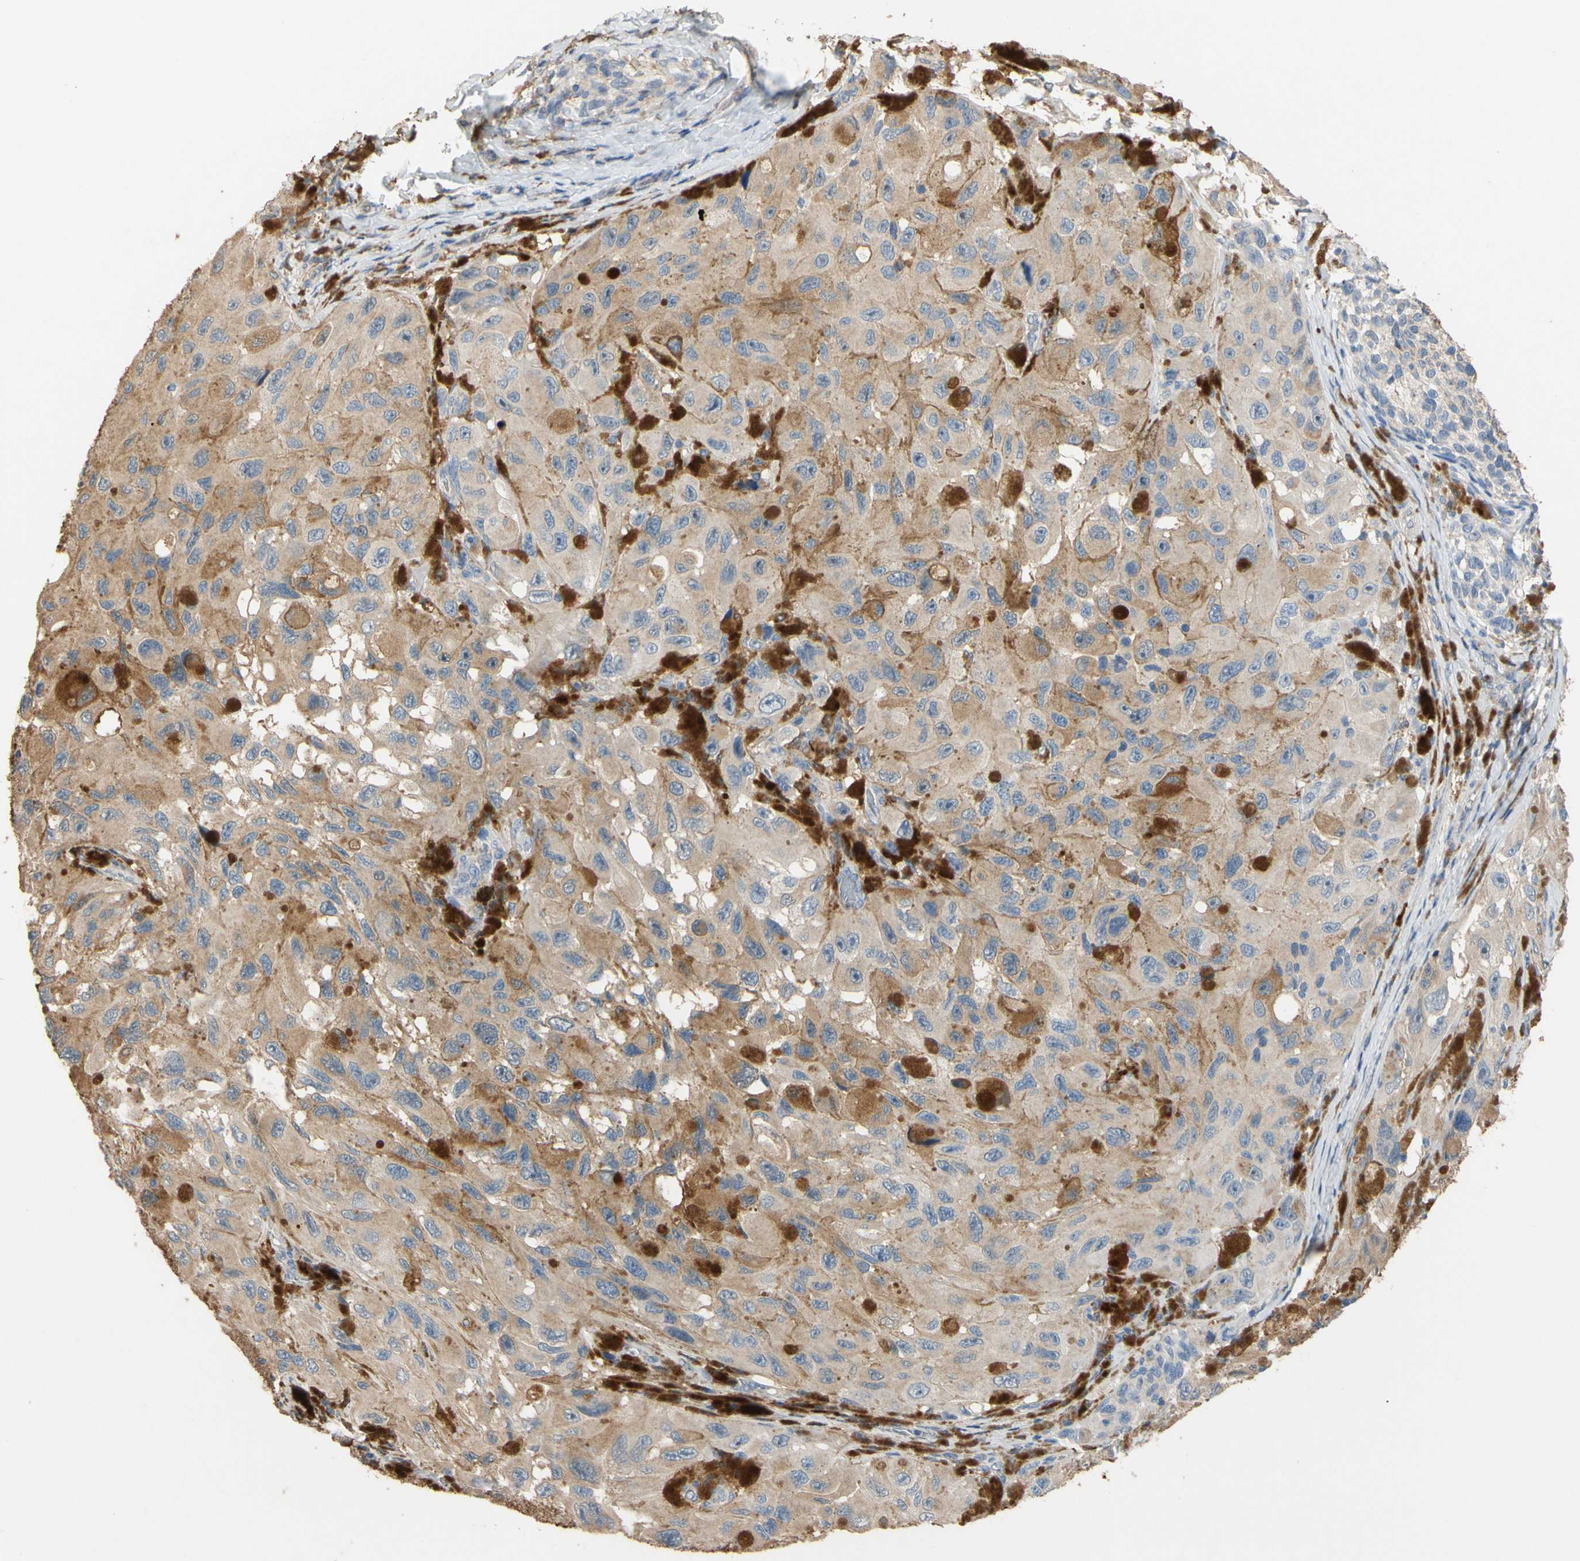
{"staining": {"intensity": "moderate", "quantity": ">75%", "location": "cytoplasmic/membranous"}, "tissue": "melanoma", "cell_type": "Tumor cells", "image_type": "cancer", "snomed": [{"axis": "morphology", "description": "Malignant melanoma, NOS"}, {"axis": "topography", "description": "Skin"}], "caption": "Protein staining of malignant melanoma tissue reveals moderate cytoplasmic/membranous positivity in approximately >75% of tumor cells. The staining was performed using DAB to visualize the protein expression in brown, while the nuclei were stained in blue with hematoxylin (Magnification: 20x).", "gene": "ALDH1A2", "patient": {"sex": "female", "age": 73}}